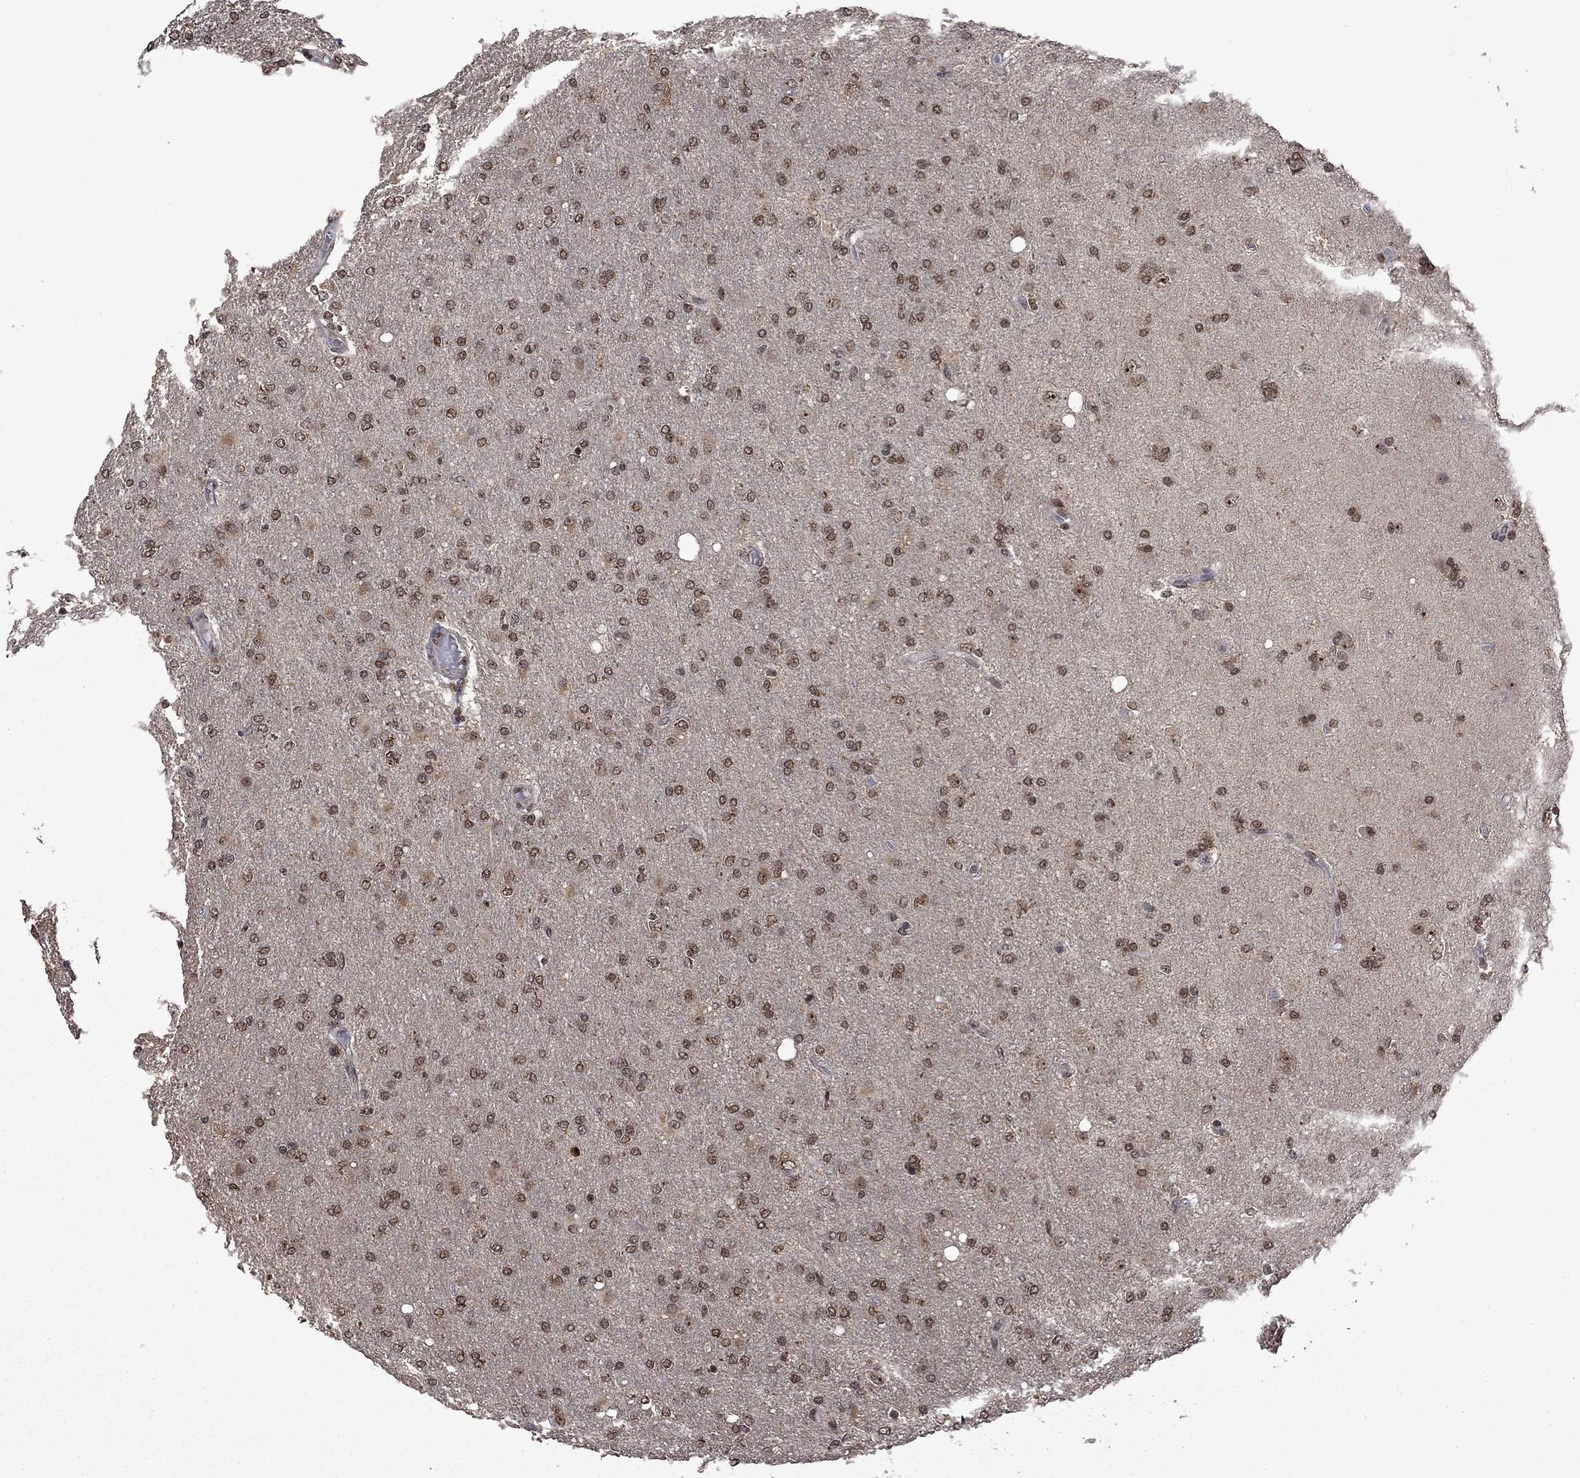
{"staining": {"intensity": "moderate", "quantity": ">75%", "location": "nuclear"}, "tissue": "glioma", "cell_type": "Tumor cells", "image_type": "cancer", "snomed": [{"axis": "morphology", "description": "Glioma, malignant, High grade"}, {"axis": "topography", "description": "Cerebral cortex"}], "caption": "IHC of malignant glioma (high-grade) reveals medium levels of moderate nuclear expression in about >75% of tumor cells.", "gene": "FBL", "patient": {"sex": "male", "age": 70}}